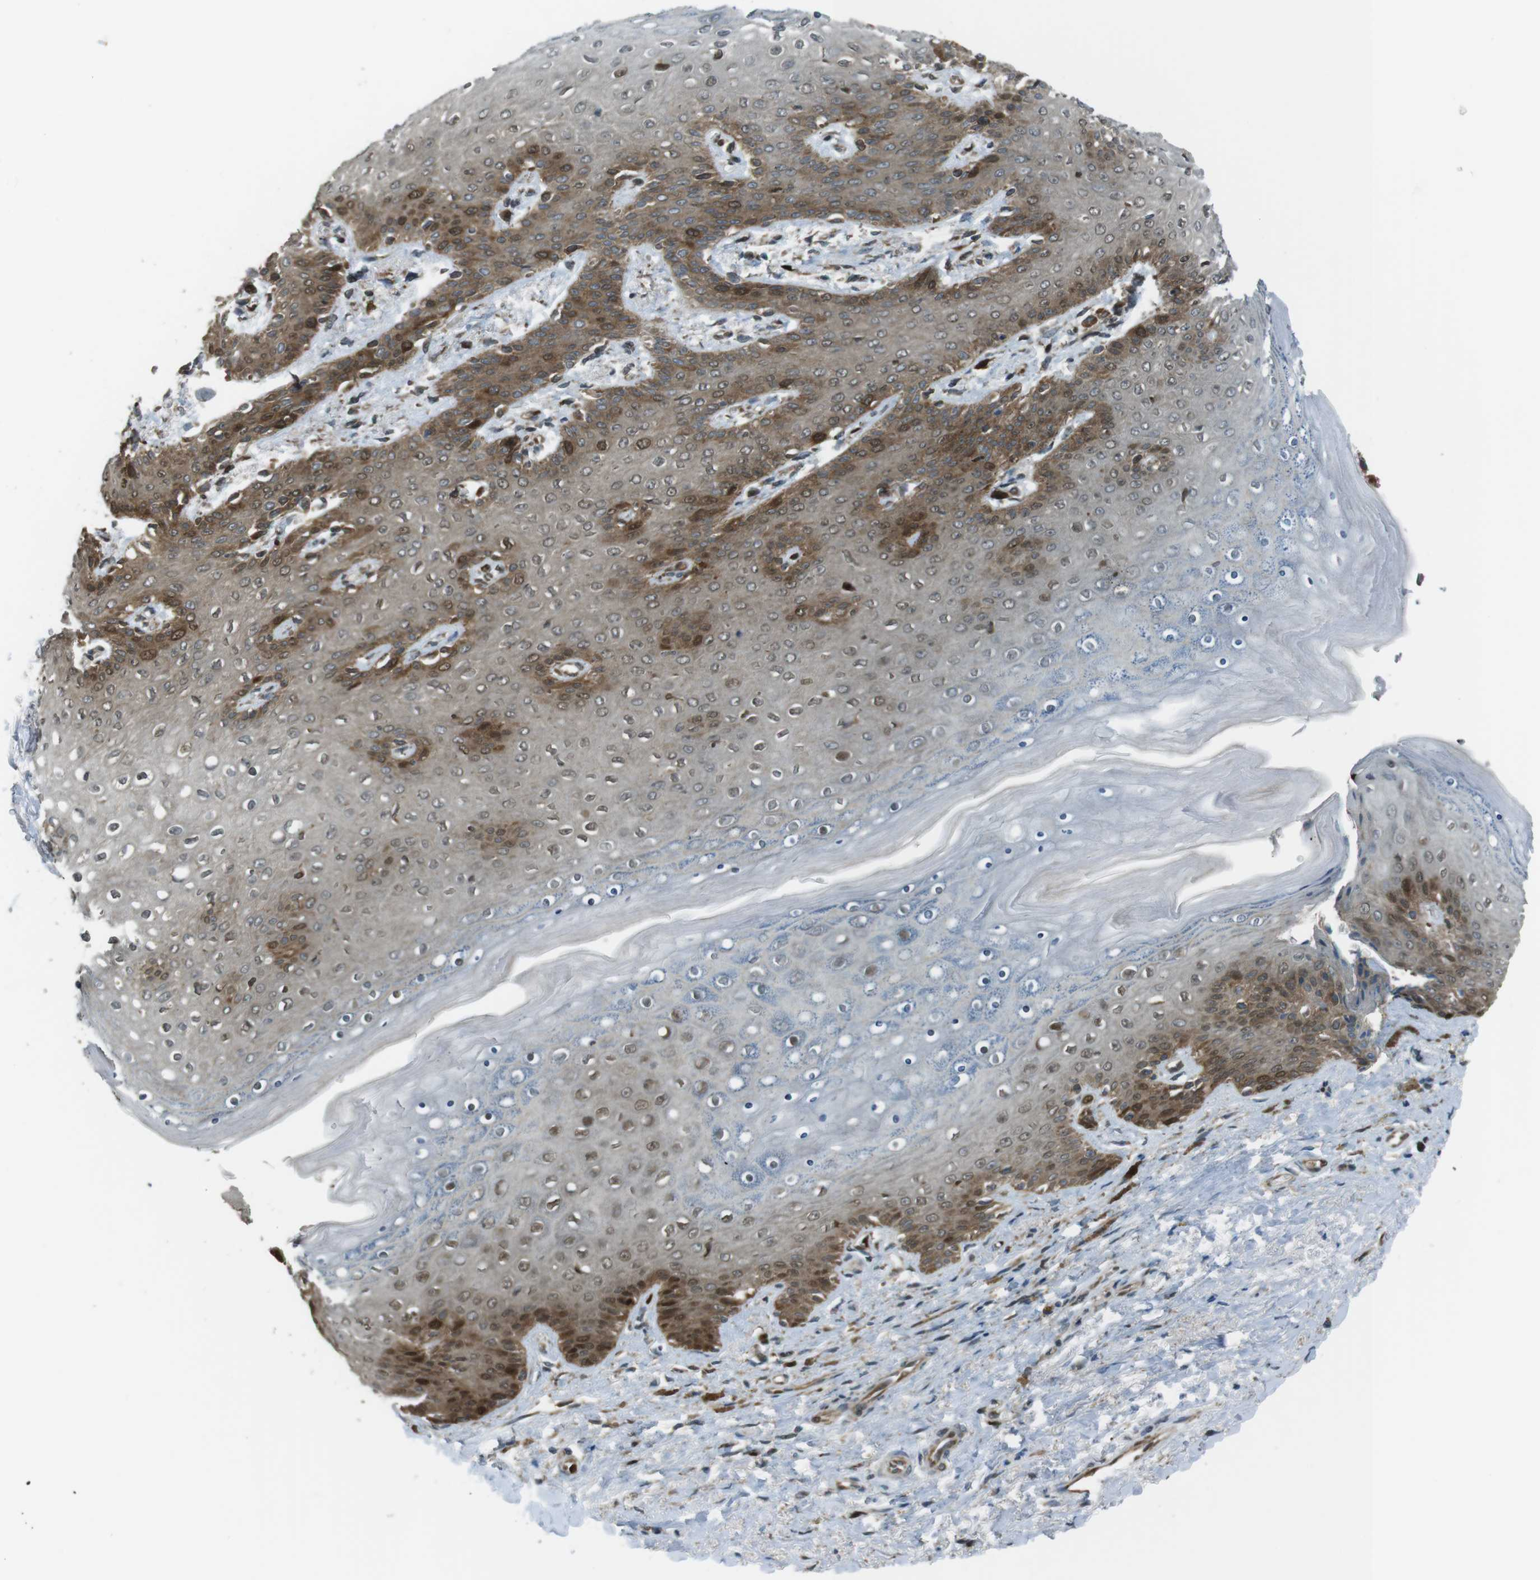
{"staining": {"intensity": "moderate", "quantity": "25%-75%", "location": "cytoplasmic/membranous,nuclear"}, "tissue": "skin", "cell_type": "Epidermal cells", "image_type": "normal", "snomed": [{"axis": "morphology", "description": "Normal tissue, NOS"}, {"axis": "topography", "description": "Anal"}], "caption": "Moderate cytoplasmic/membranous,nuclear protein expression is seen in approximately 25%-75% of epidermal cells in skin.", "gene": "ZNF330", "patient": {"sex": "female", "age": 46}}